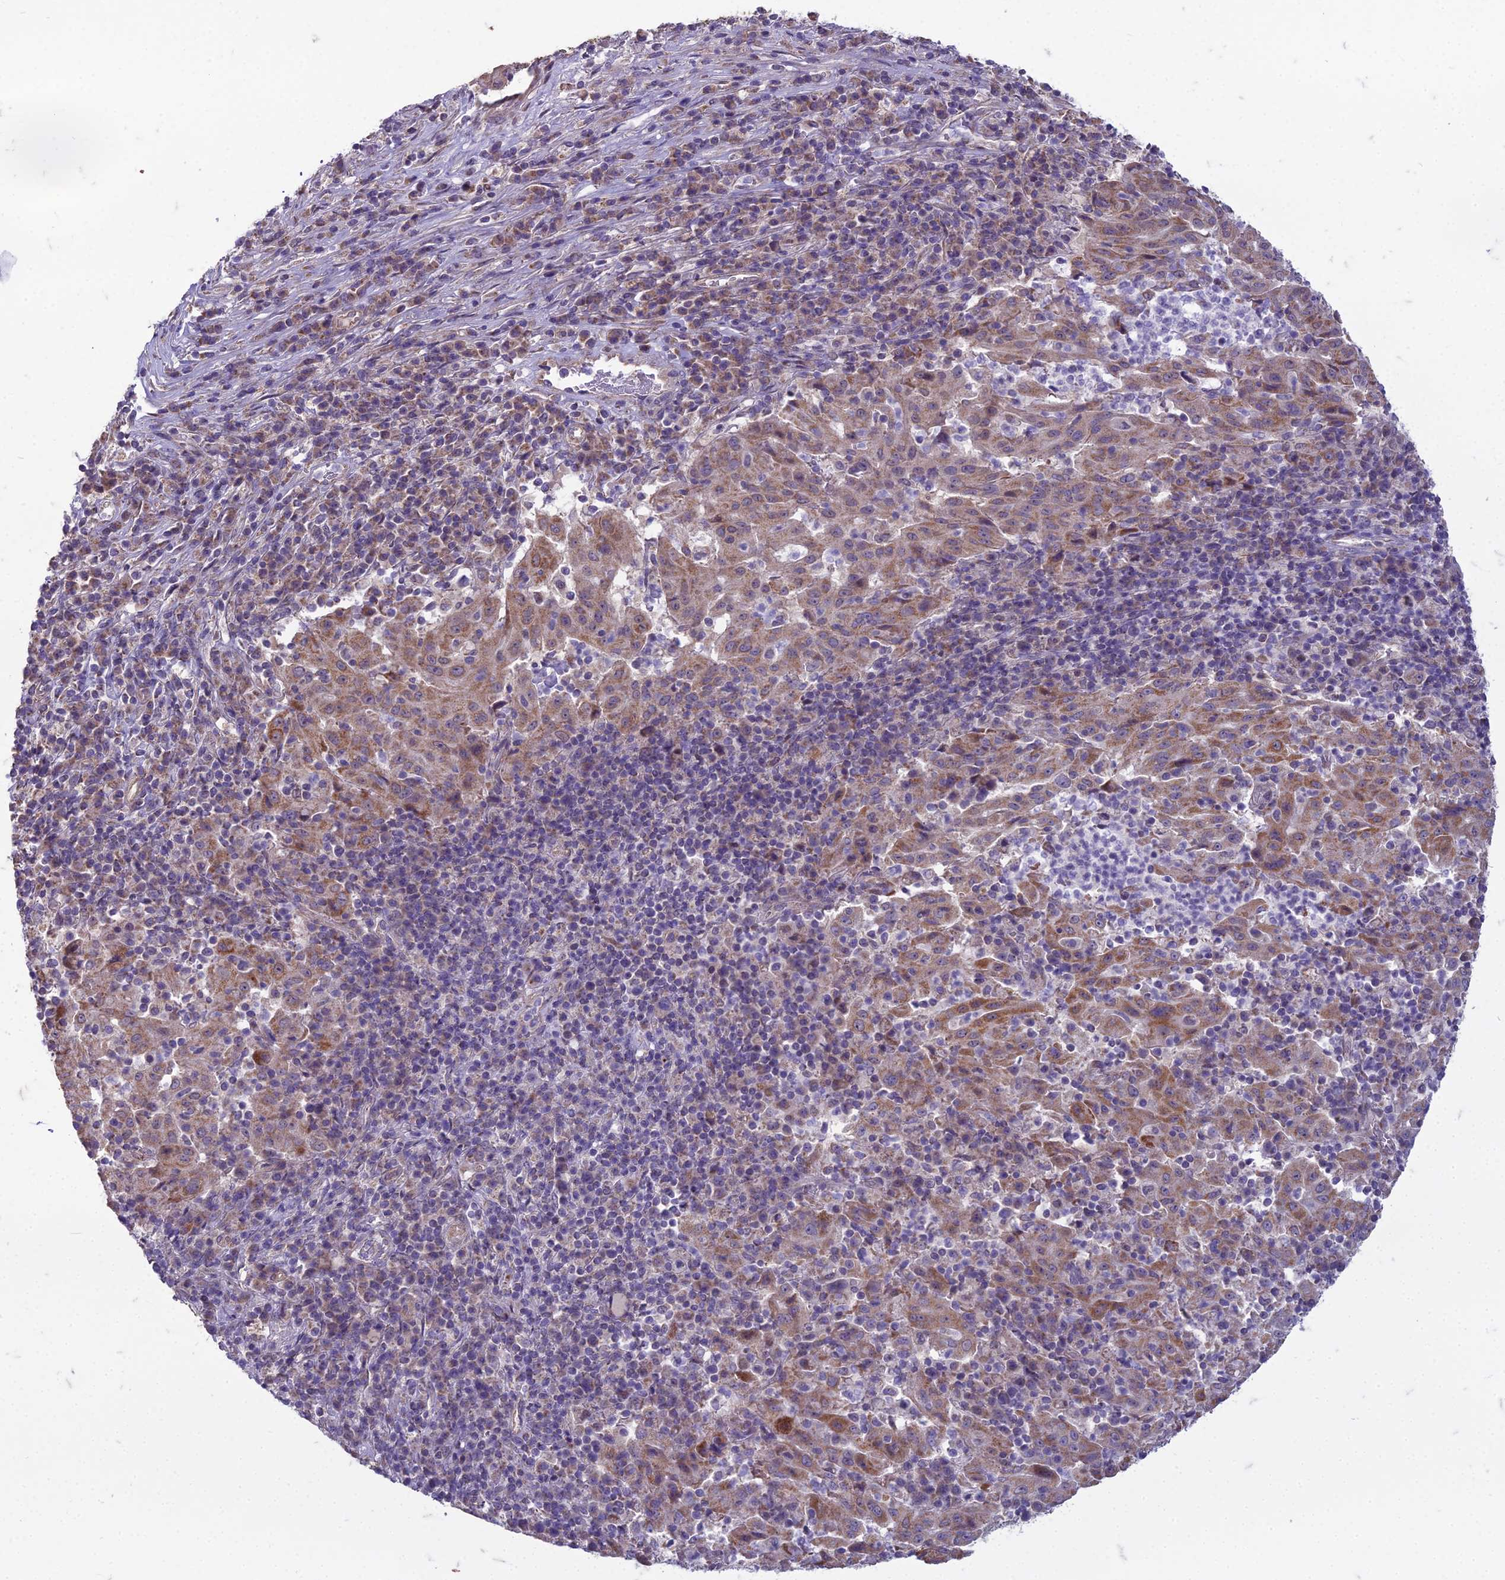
{"staining": {"intensity": "moderate", "quantity": ">75%", "location": "cytoplasmic/membranous"}, "tissue": "pancreatic cancer", "cell_type": "Tumor cells", "image_type": "cancer", "snomed": [{"axis": "morphology", "description": "Adenocarcinoma, NOS"}, {"axis": "topography", "description": "Pancreas"}], "caption": "Pancreatic cancer (adenocarcinoma) stained for a protein reveals moderate cytoplasmic/membranous positivity in tumor cells.", "gene": "DUS2", "patient": {"sex": "male", "age": 63}}